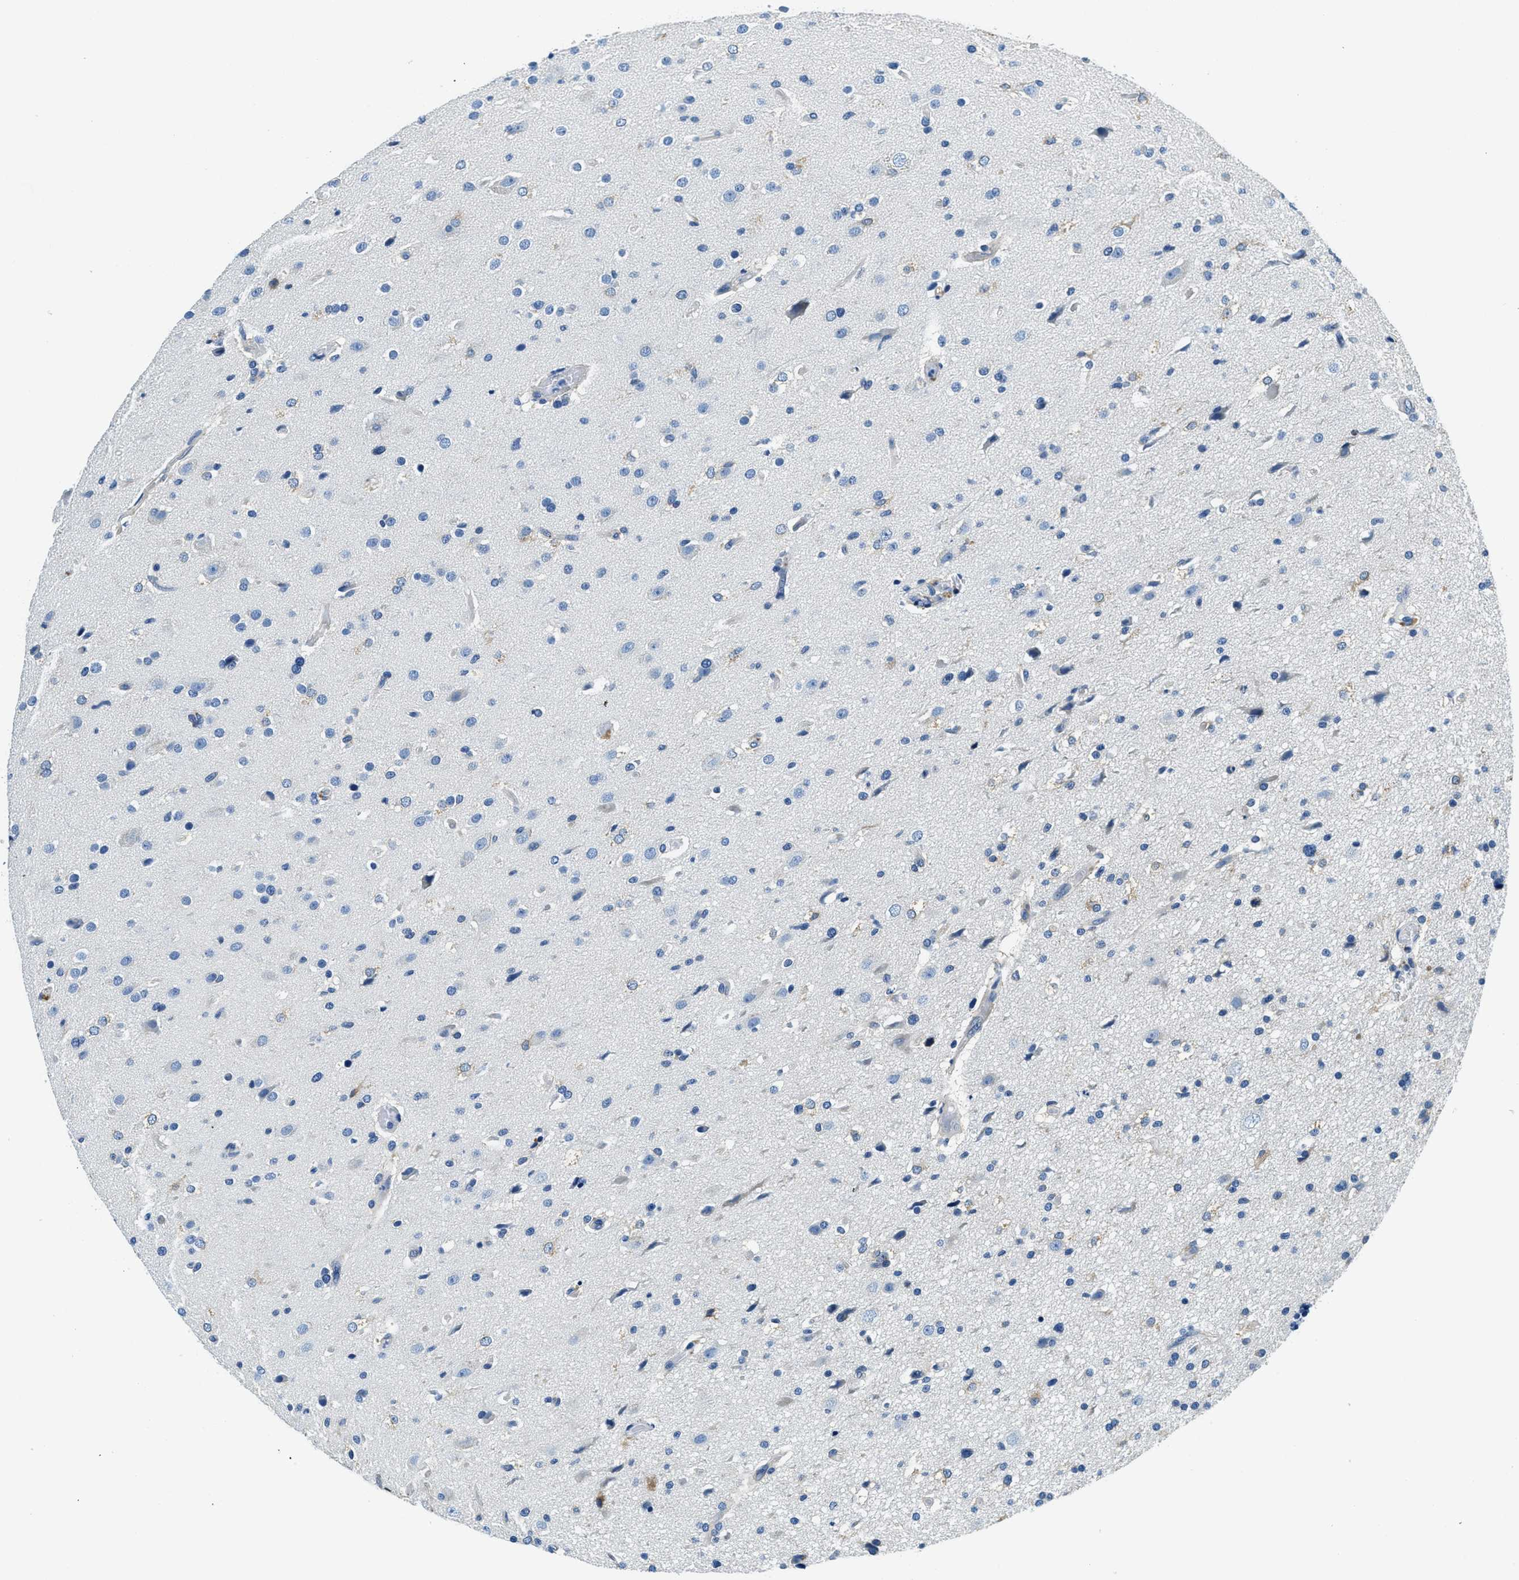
{"staining": {"intensity": "negative", "quantity": "none", "location": "none"}, "tissue": "glioma", "cell_type": "Tumor cells", "image_type": "cancer", "snomed": [{"axis": "morphology", "description": "Glioma, malignant, High grade"}, {"axis": "topography", "description": "Brain"}], "caption": "The histopathology image shows no staining of tumor cells in glioma.", "gene": "UBAC2", "patient": {"sex": "male", "age": 33}}